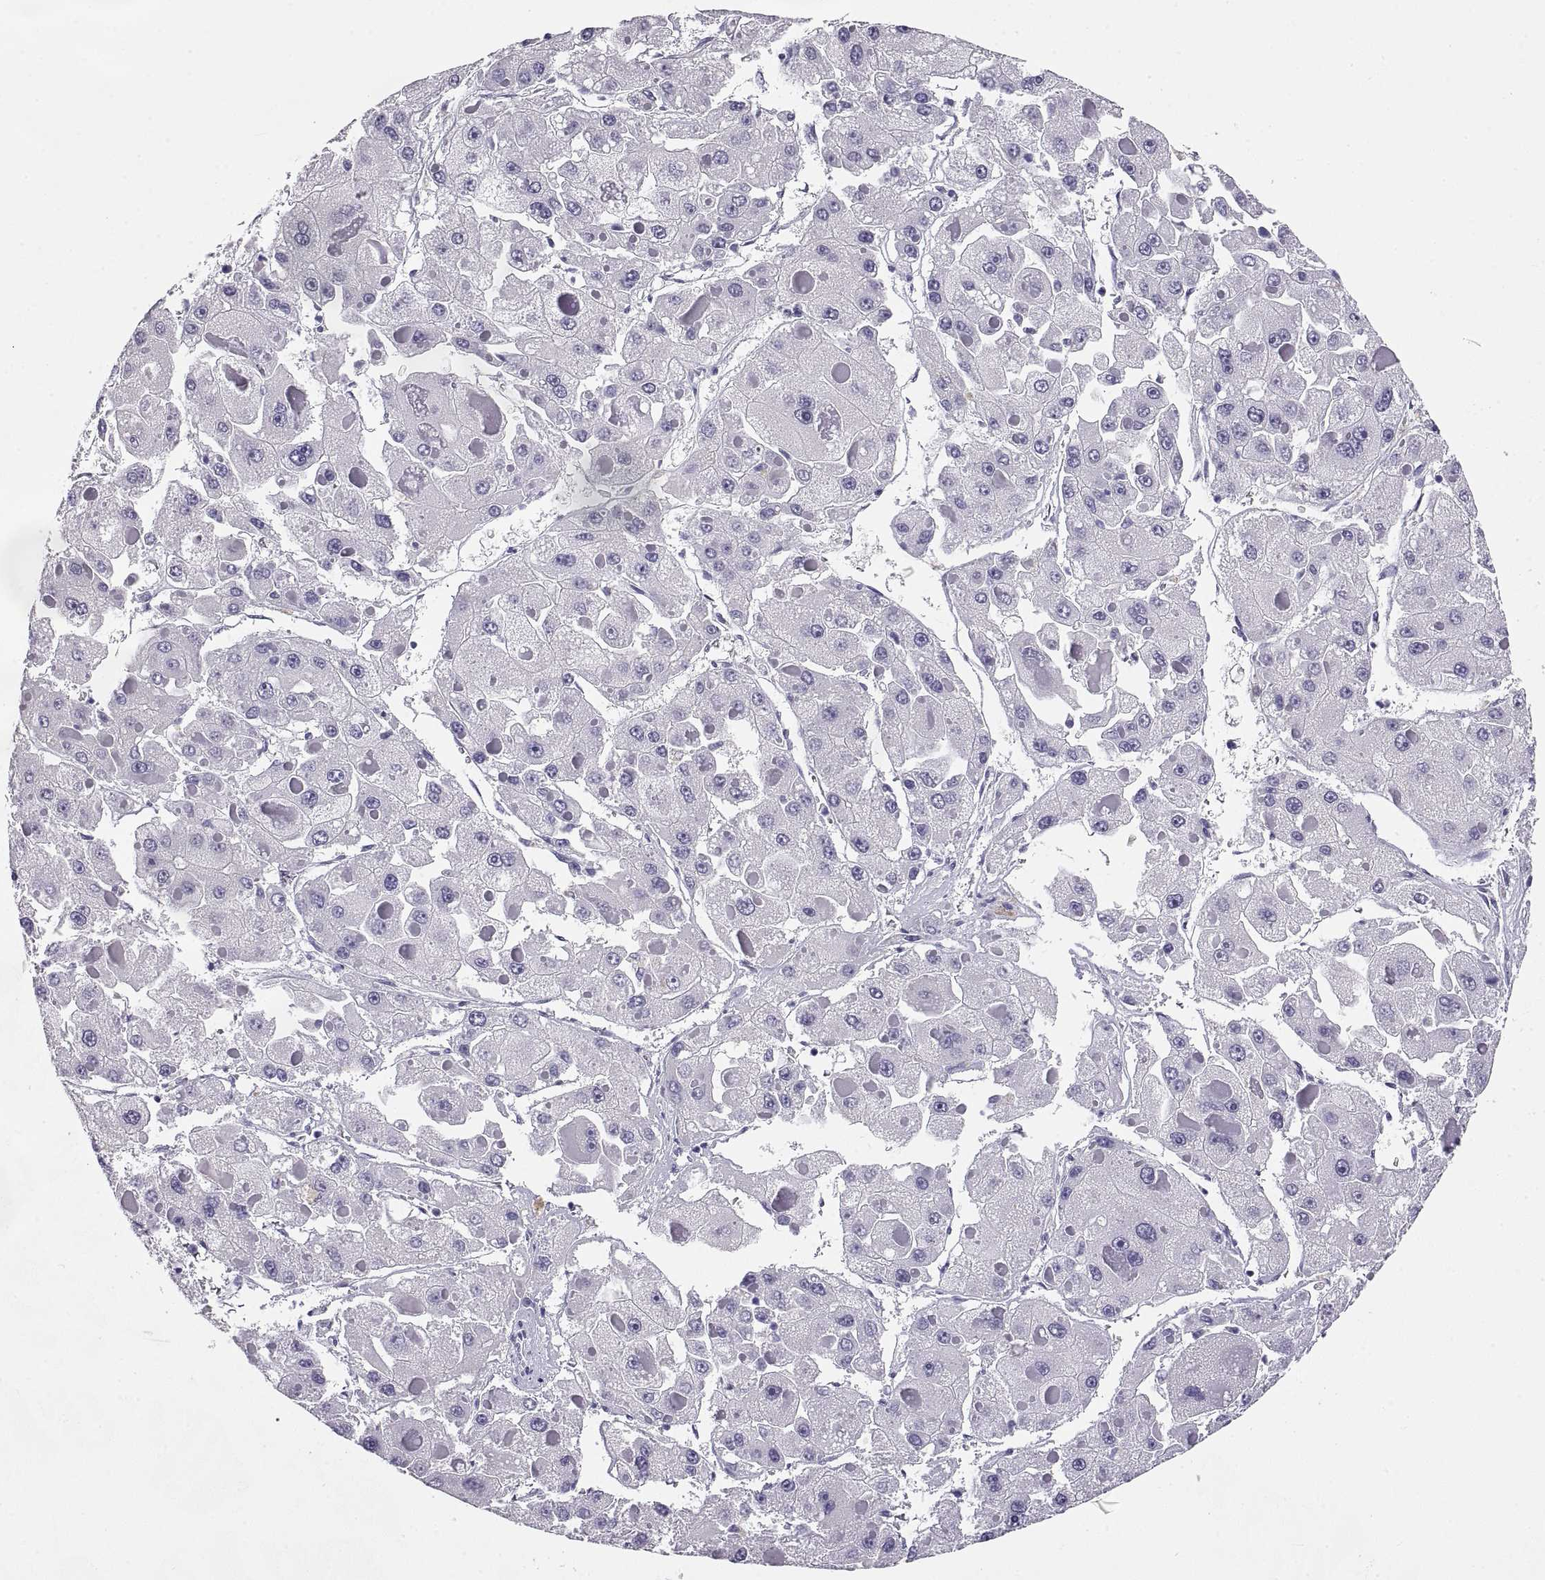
{"staining": {"intensity": "negative", "quantity": "none", "location": "none"}, "tissue": "liver cancer", "cell_type": "Tumor cells", "image_type": "cancer", "snomed": [{"axis": "morphology", "description": "Carcinoma, Hepatocellular, NOS"}, {"axis": "topography", "description": "Liver"}], "caption": "This is an IHC photomicrograph of human liver hepatocellular carcinoma. There is no staining in tumor cells.", "gene": "RLBP1", "patient": {"sex": "female", "age": 73}}